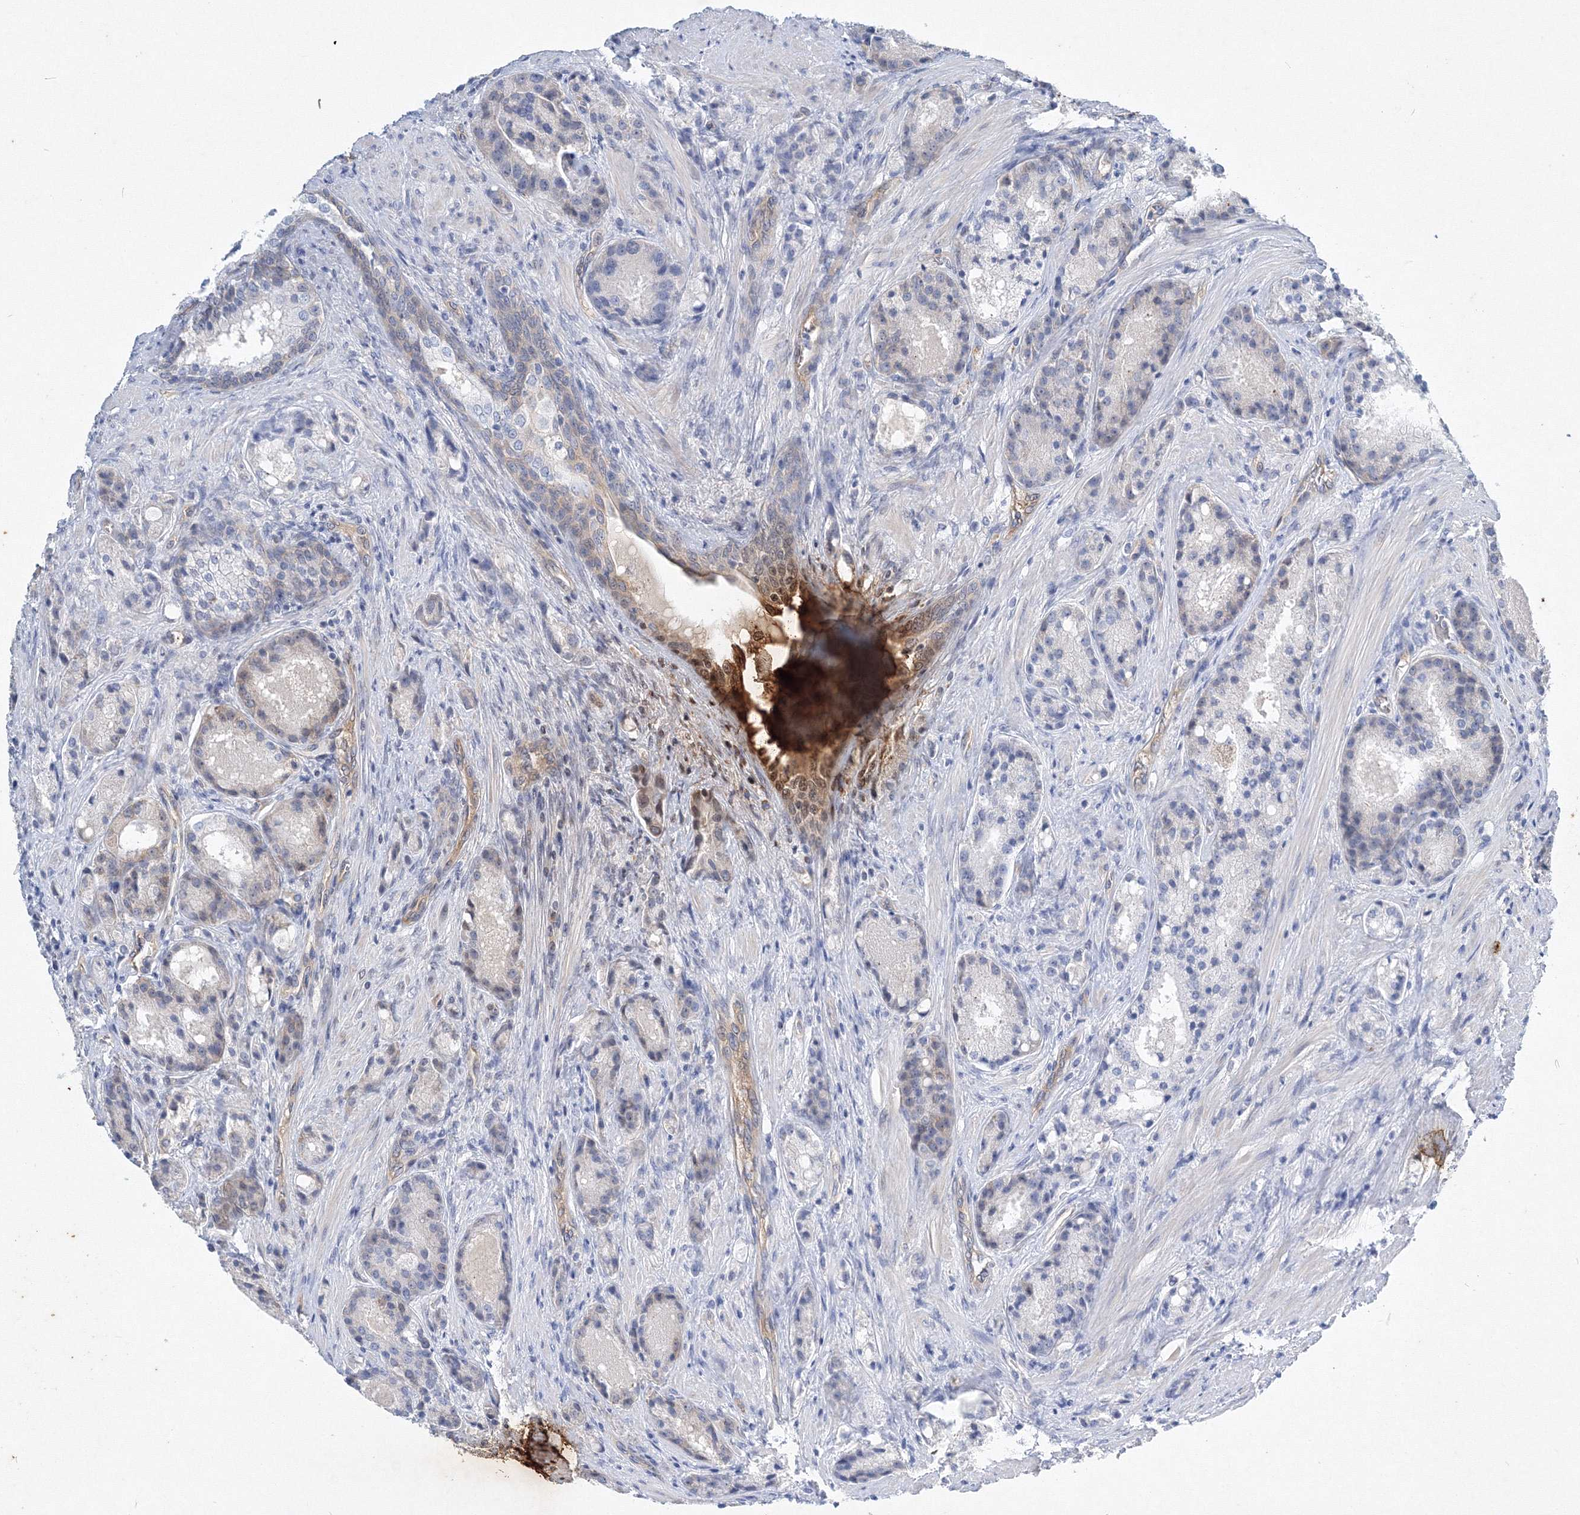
{"staining": {"intensity": "weak", "quantity": "<25%", "location": "cytoplasmic/membranous"}, "tissue": "prostate cancer", "cell_type": "Tumor cells", "image_type": "cancer", "snomed": [{"axis": "morphology", "description": "Adenocarcinoma, High grade"}, {"axis": "topography", "description": "Prostate"}], "caption": "IHC of human high-grade adenocarcinoma (prostate) reveals no positivity in tumor cells.", "gene": "TANC1", "patient": {"sex": "male", "age": 60}}